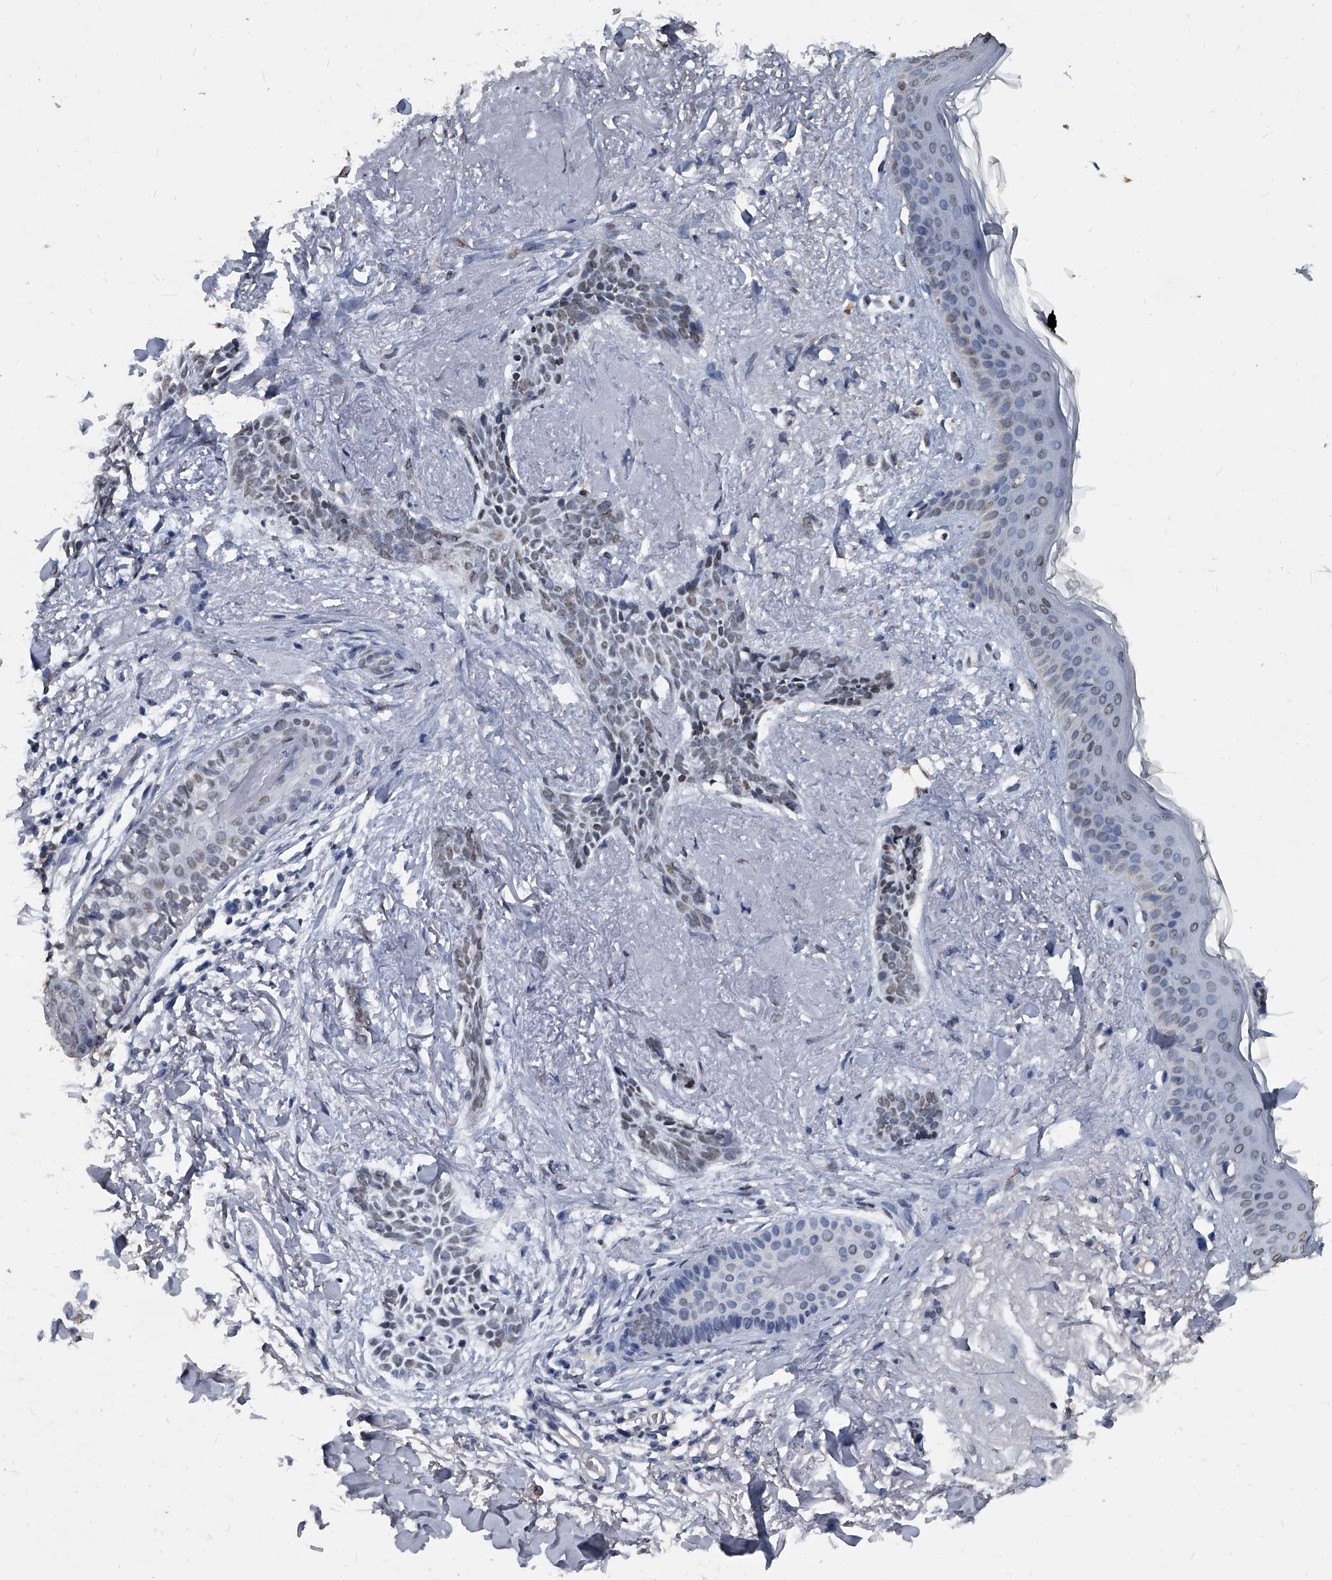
{"staining": {"intensity": "weak", "quantity": "<25%", "location": "nuclear"}, "tissue": "skin cancer", "cell_type": "Tumor cells", "image_type": "cancer", "snomed": [{"axis": "morphology", "description": "Basal cell carcinoma"}, {"axis": "topography", "description": "Skin"}], "caption": "This is an immunohistochemistry (IHC) photomicrograph of human basal cell carcinoma (skin). There is no staining in tumor cells.", "gene": "MATR3", "patient": {"sex": "female", "age": 84}}